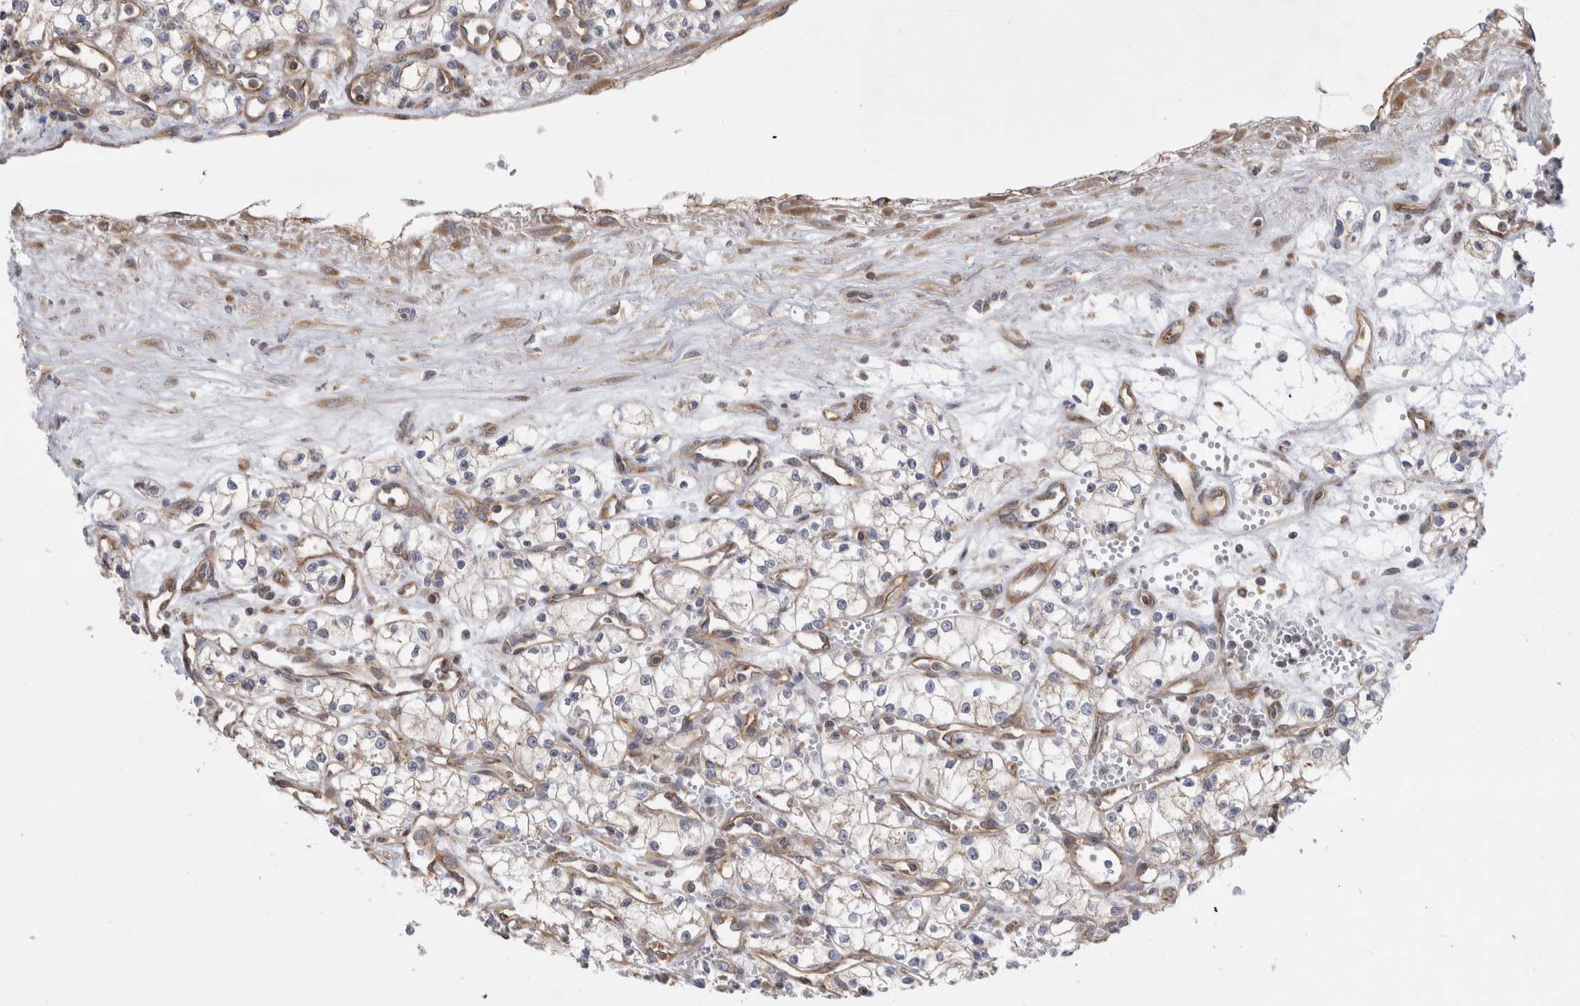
{"staining": {"intensity": "weak", "quantity": "25%-75%", "location": "cytoplasmic/membranous"}, "tissue": "renal cancer", "cell_type": "Tumor cells", "image_type": "cancer", "snomed": [{"axis": "morphology", "description": "Adenocarcinoma, NOS"}, {"axis": "topography", "description": "Kidney"}], "caption": "Renal cancer (adenocarcinoma) stained with a brown dye exhibits weak cytoplasmic/membranous positive expression in about 25%-75% of tumor cells.", "gene": "PDCD10", "patient": {"sex": "male", "age": 59}}